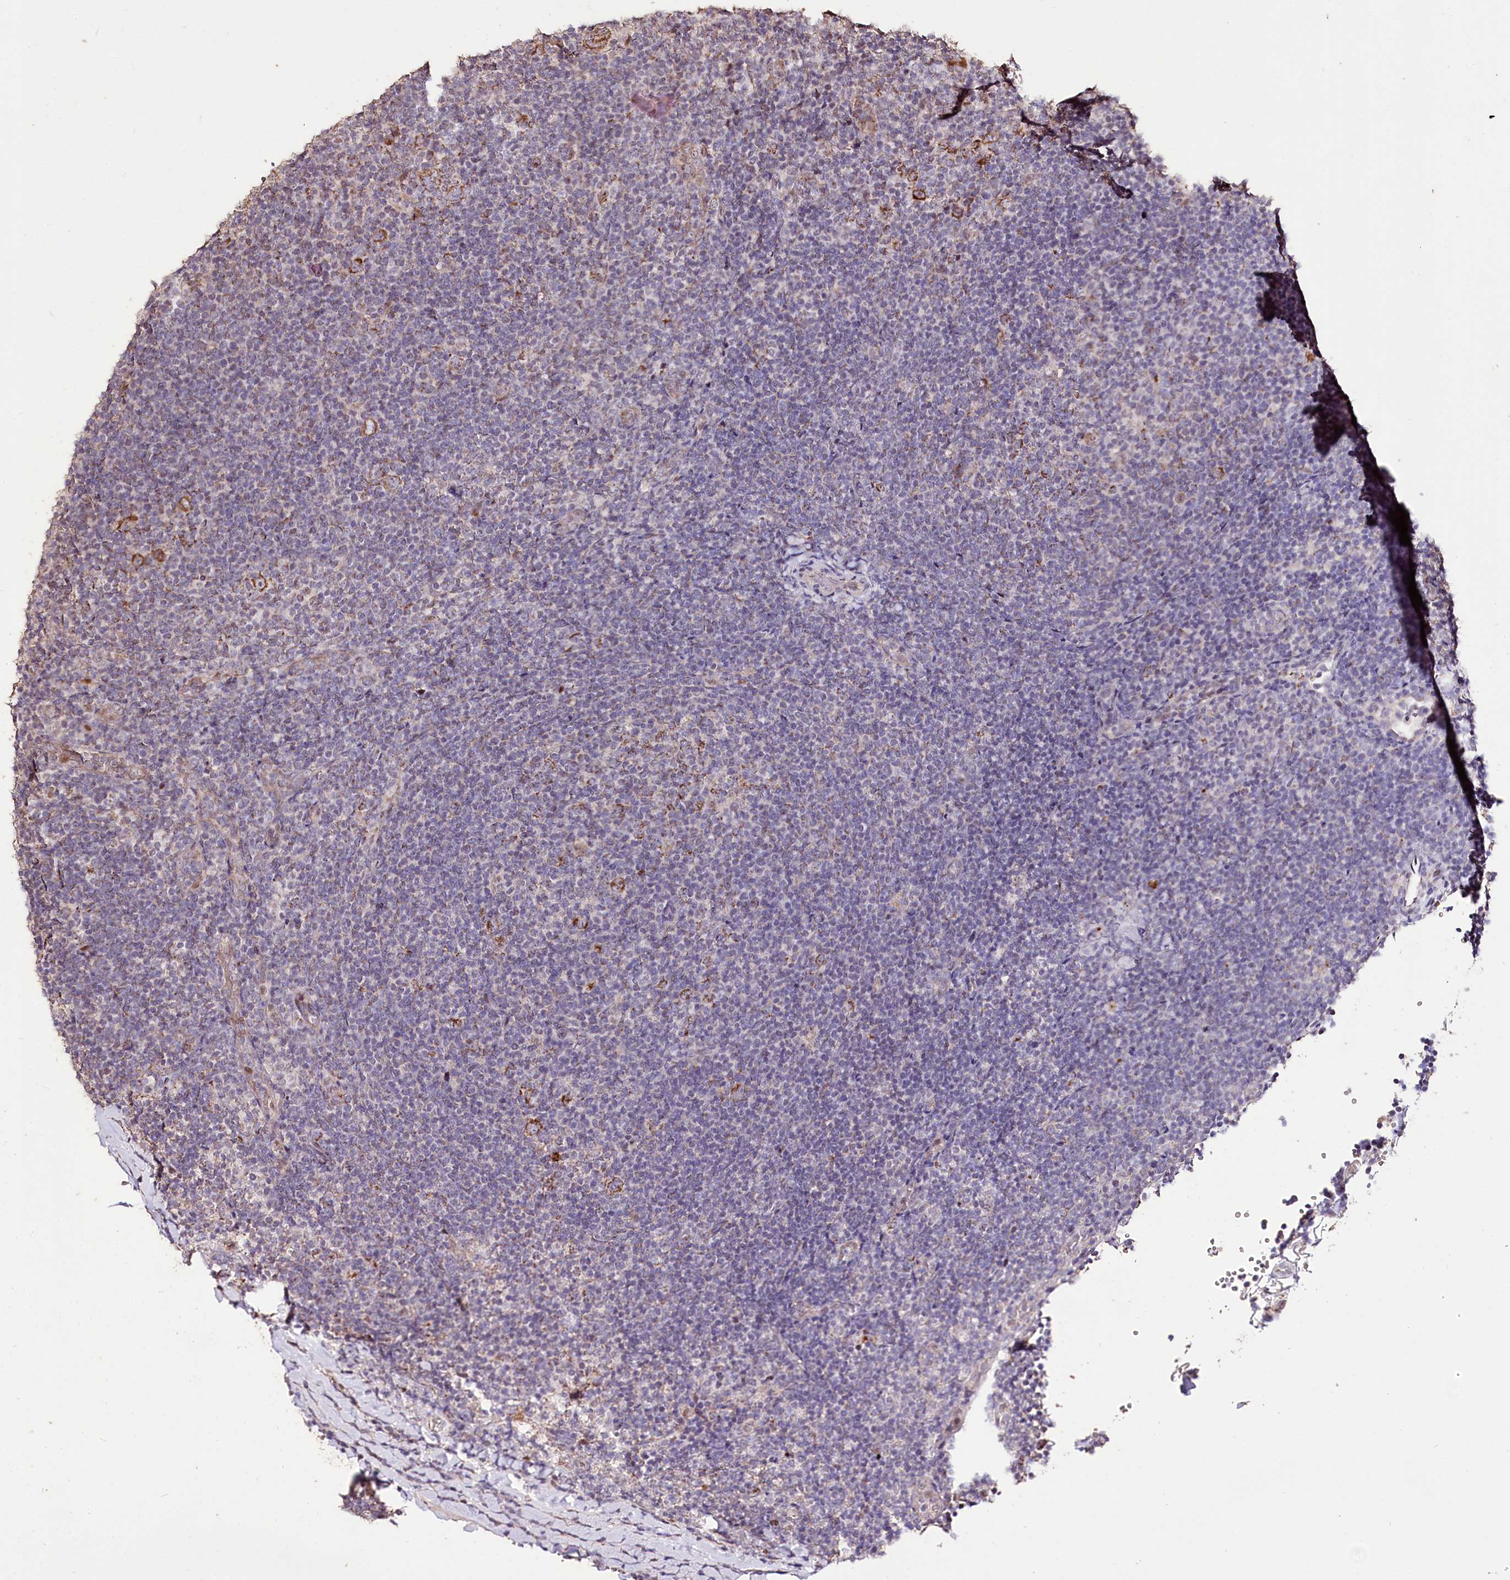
{"staining": {"intensity": "moderate", "quantity": ">75%", "location": "cytoplasmic/membranous"}, "tissue": "lymphoma", "cell_type": "Tumor cells", "image_type": "cancer", "snomed": [{"axis": "morphology", "description": "Hodgkin's disease, NOS"}, {"axis": "topography", "description": "Lymph node"}], "caption": "The histopathology image displays staining of Hodgkin's disease, revealing moderate cytoplasmic/membranous protein expression (brown color) within tumor cells.", "gene": "CARD19", "patient": {"sex": "female", "age": 57}}